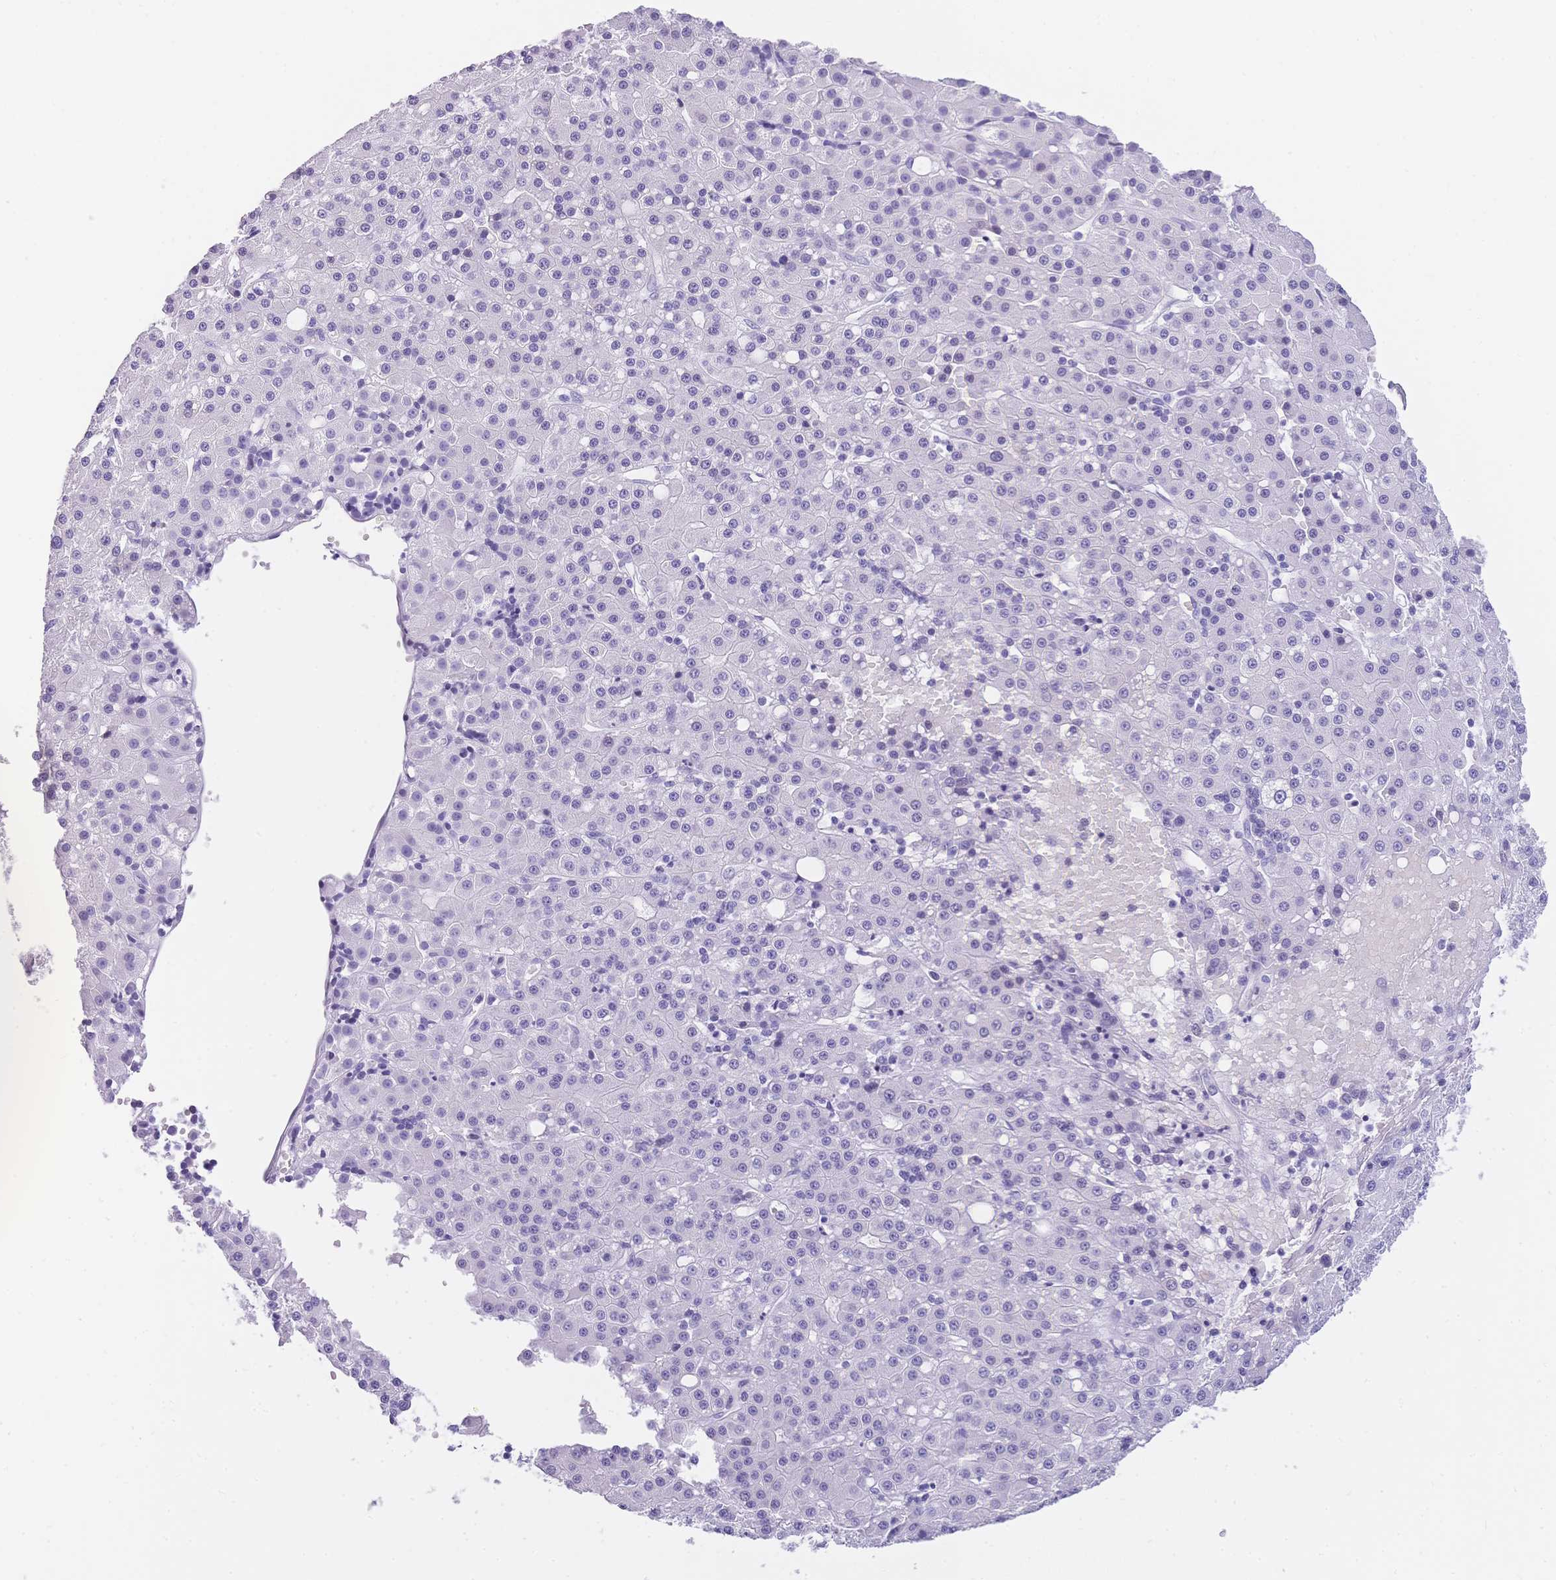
{"staining": {"intensity": "negative", "quantity": "none", "location": "none"}, "tissue": "liver cancer", "cell_type": "Tumor cells", "image_type": "cancer", "snomed": [{"axis": "morphology", "description": "Carcinoma, Hepatocellular, NOS"}, {"axis": "topography", "description": "Liver"}], "caption": "Photomicrograph shows no significant protein positivity in tumor cells of hepatocellular carcinoma (liver).", "gene": "MUC21", "patient": {"sex": "male", "age": 76}}